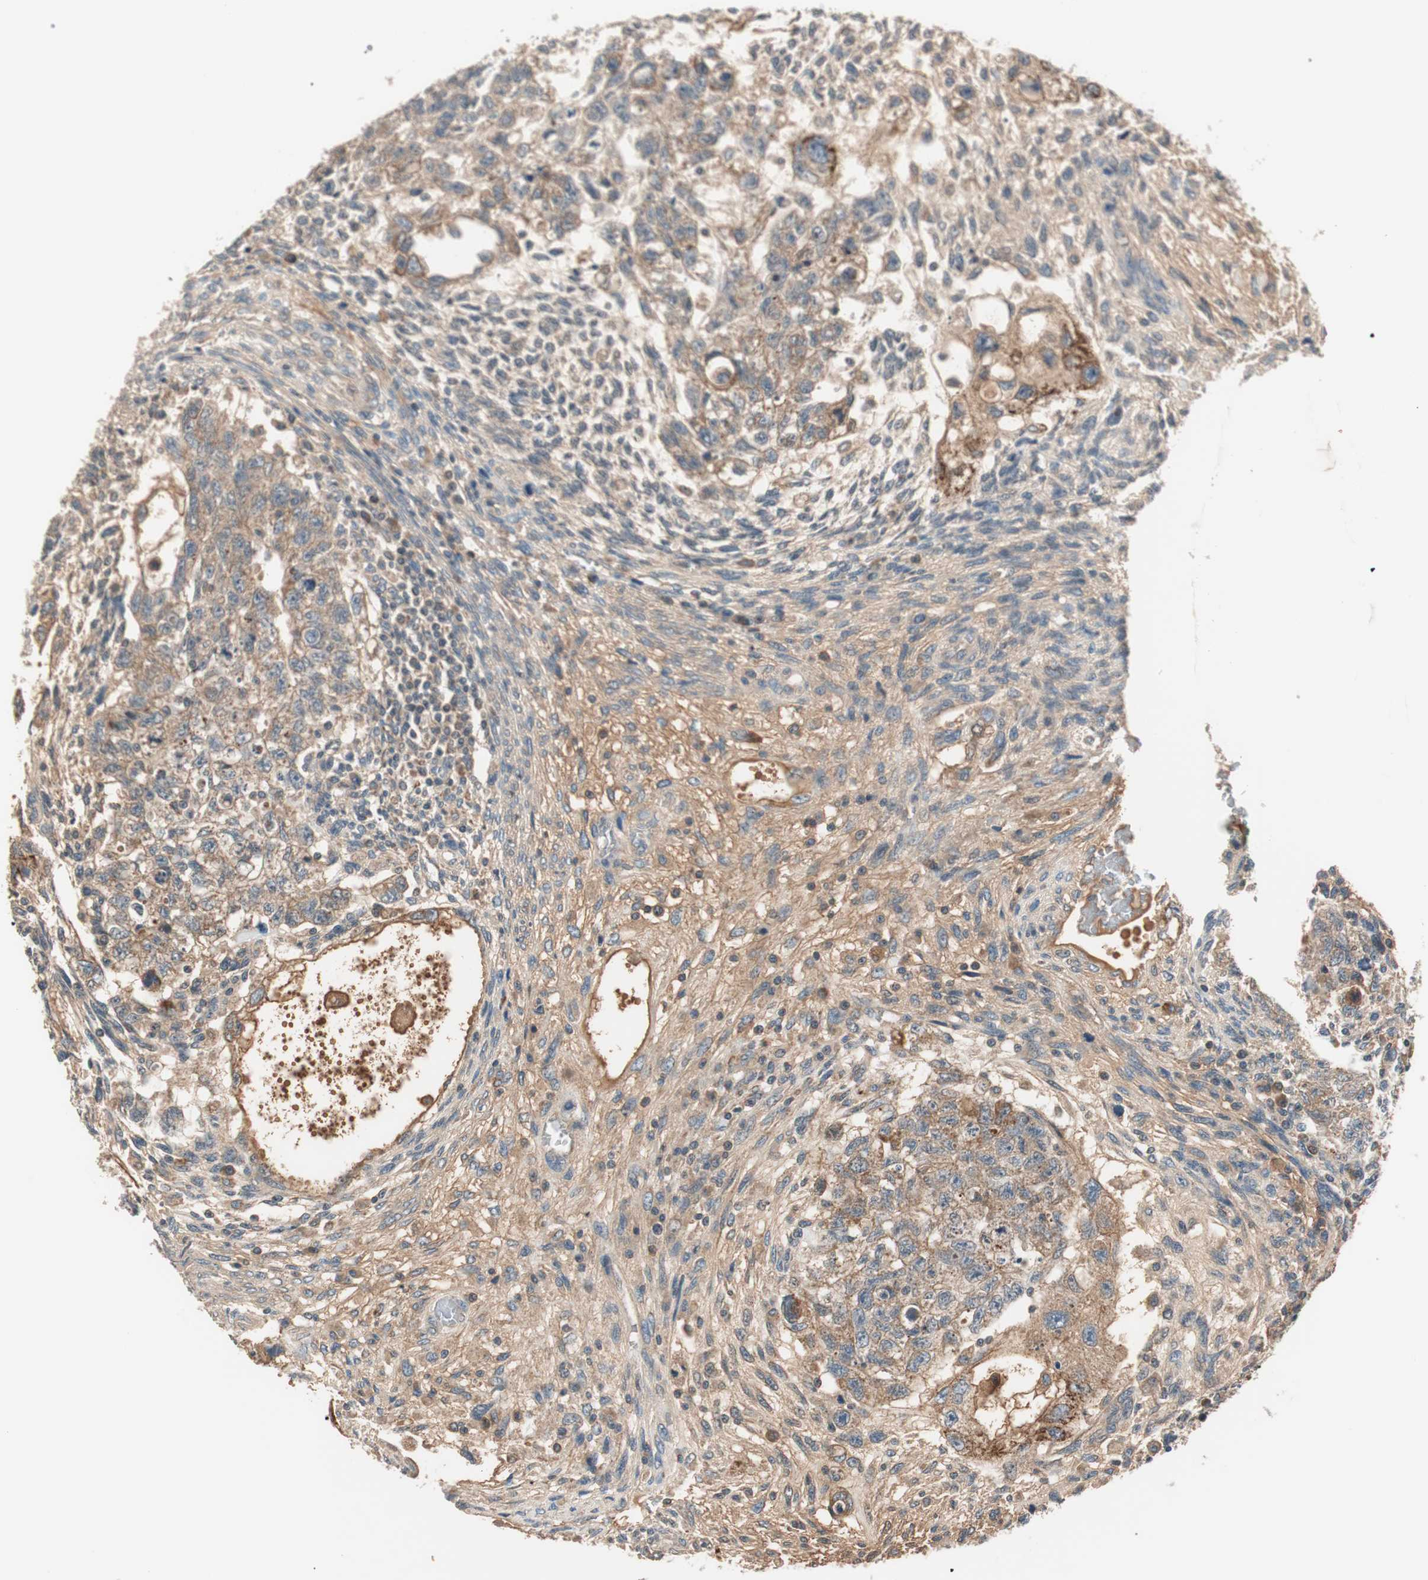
{"staining": {"intensity": "moderate", "quantity": ">75%", "location": "cytoplasmic/membranous"}, "tissue": "testis cancer", "cell_type": "Tumor cells", "image_type": "cancer", "snomed": [{"axis": "morphology", "description": "Normal tissue, NOS"}, {"axis": "morphology", "description": "Carcinoma, Embryonal, NOS"}, {"axis": "topography", "description": "Testis"}], "caption": "Brown immunohistochemical staining in human embryonal carcinoma (testis) displays moderate cytoplasmic/membranous staining in about >75% of tumor cells.", "gene": "HPN", "patient": {"sex": "male", "age": 36}}